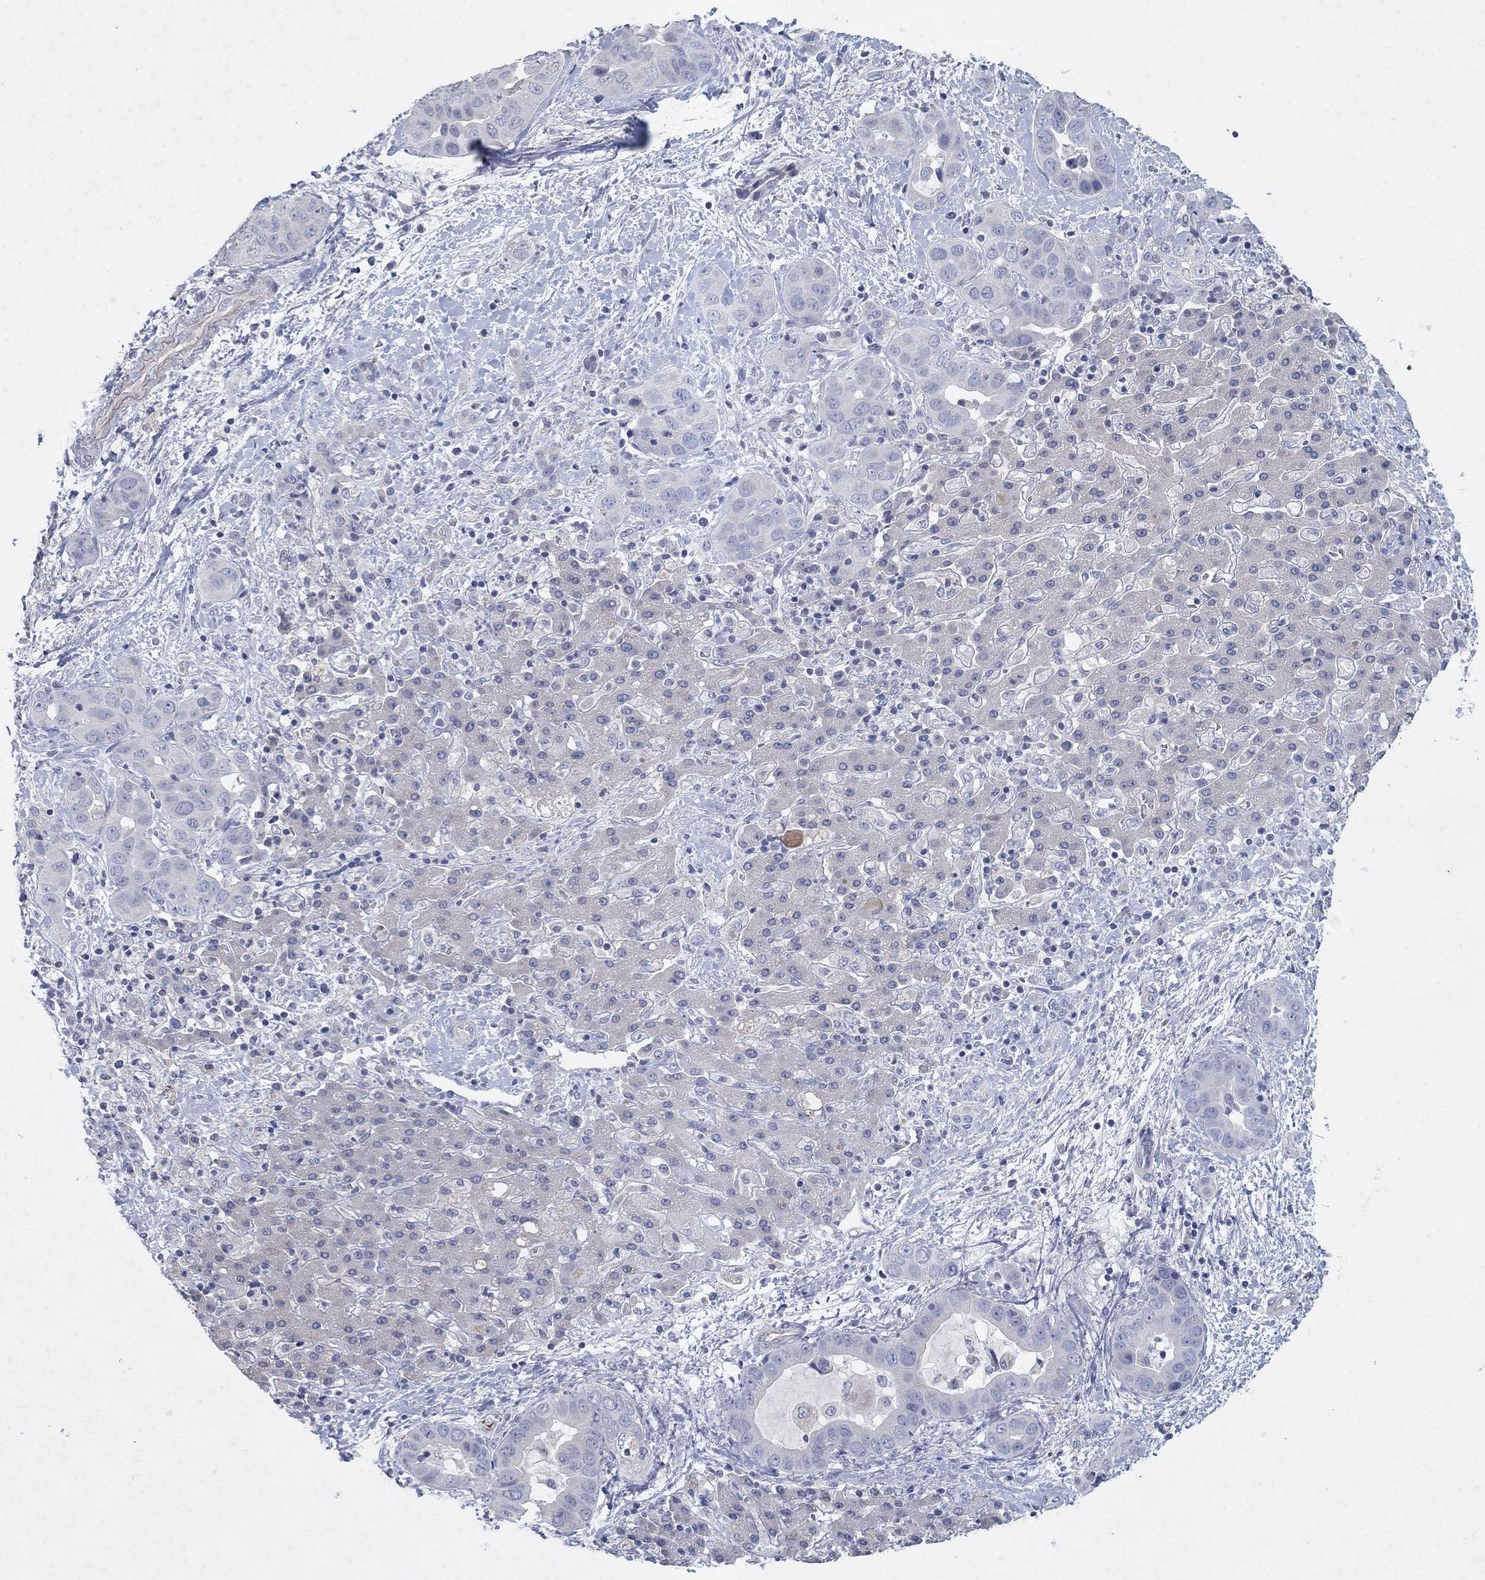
{"staining": {"intensity": "negative", "quantity": "none", "location": "none"}, "tissue": "liver cancer", "cell_type": "Tumor cells", "image_type": "cancer", "snomed": [{"axis": "morphology", "description": "Cholangiocarcinoma"}, {"axis": "topography", "description": "Liver"}], "caption": "High power microscopy image of an immunohistochemistry histopathology image of liver cholangiocarcinoma, revealing no significant expression in tumor cells. (IHC, brightfield microscopy, high magnification).", "gene": "KRT40", "patient": {"sex": "female", "age": 52}}